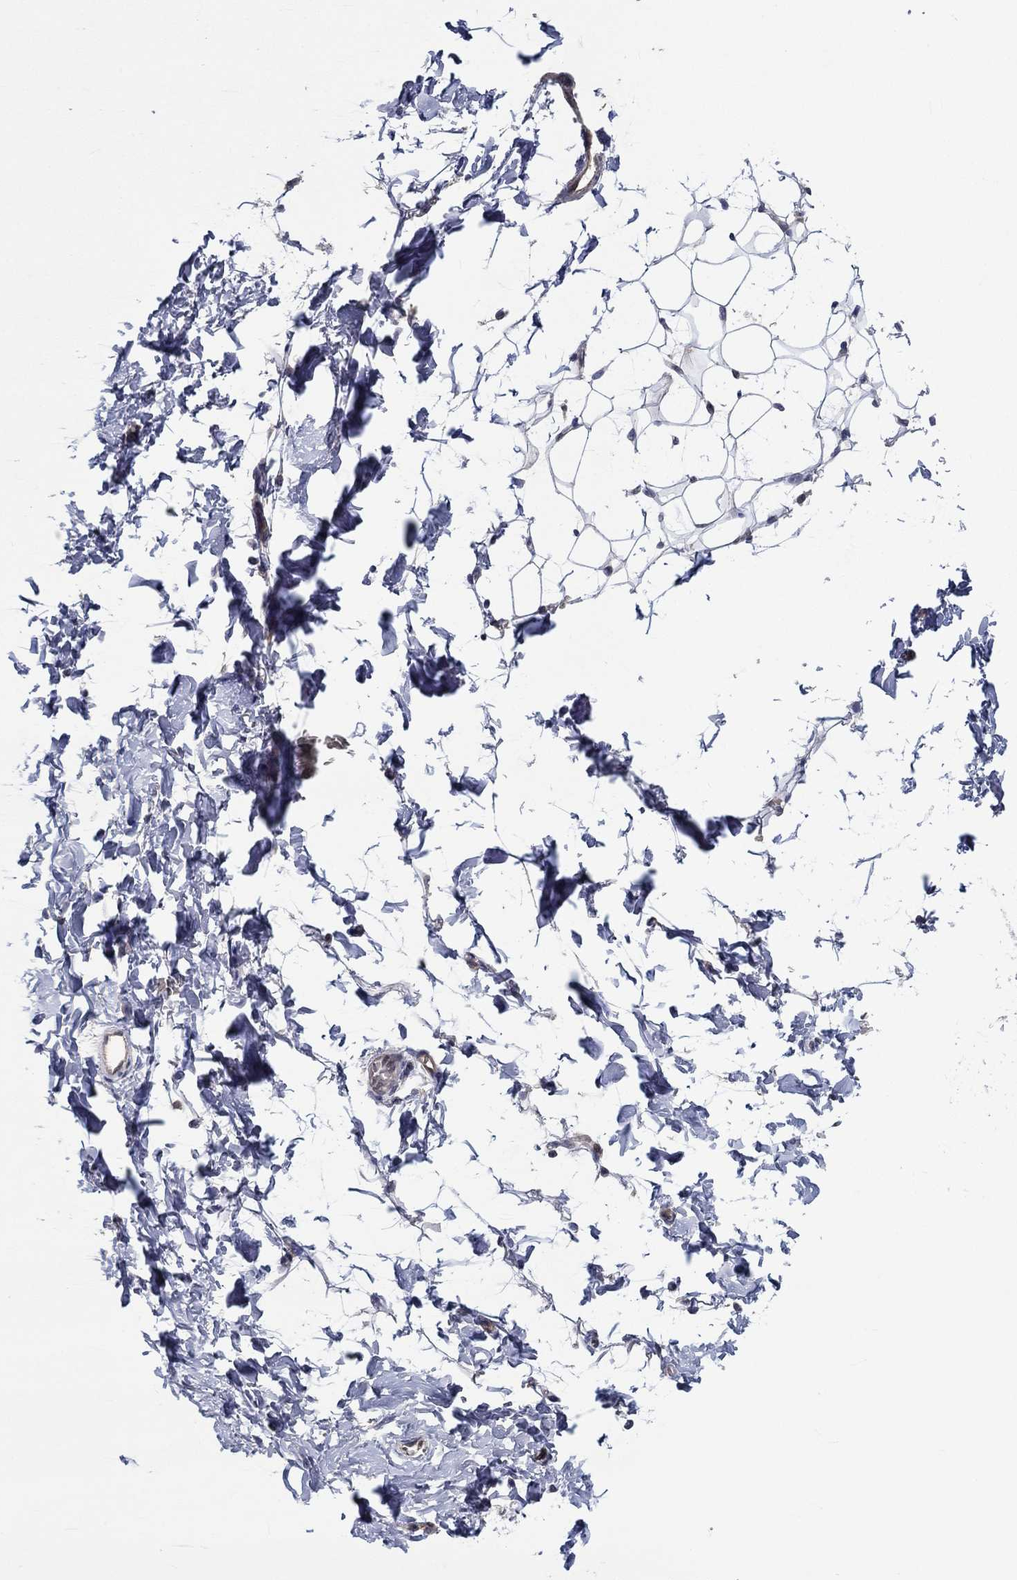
{"staining": {"intensity": "negative", "quantity": "none", "location": "none"}, "tissue": "breast", "cell_type": "Adipocytes", "image_type": "normal", "snomed": [{"axis": "morphology", "description": "Normal tissue, NOS"}, {"axis": "topography", "description": "Breast"}], "caption": "This is a histopathology image of immunohistochemistry (IHC) staining of unremarkable breast, which shows no staining in adipocytes.", "gene": "CETN3", "patient": {"sex": "female", "age": 37}}